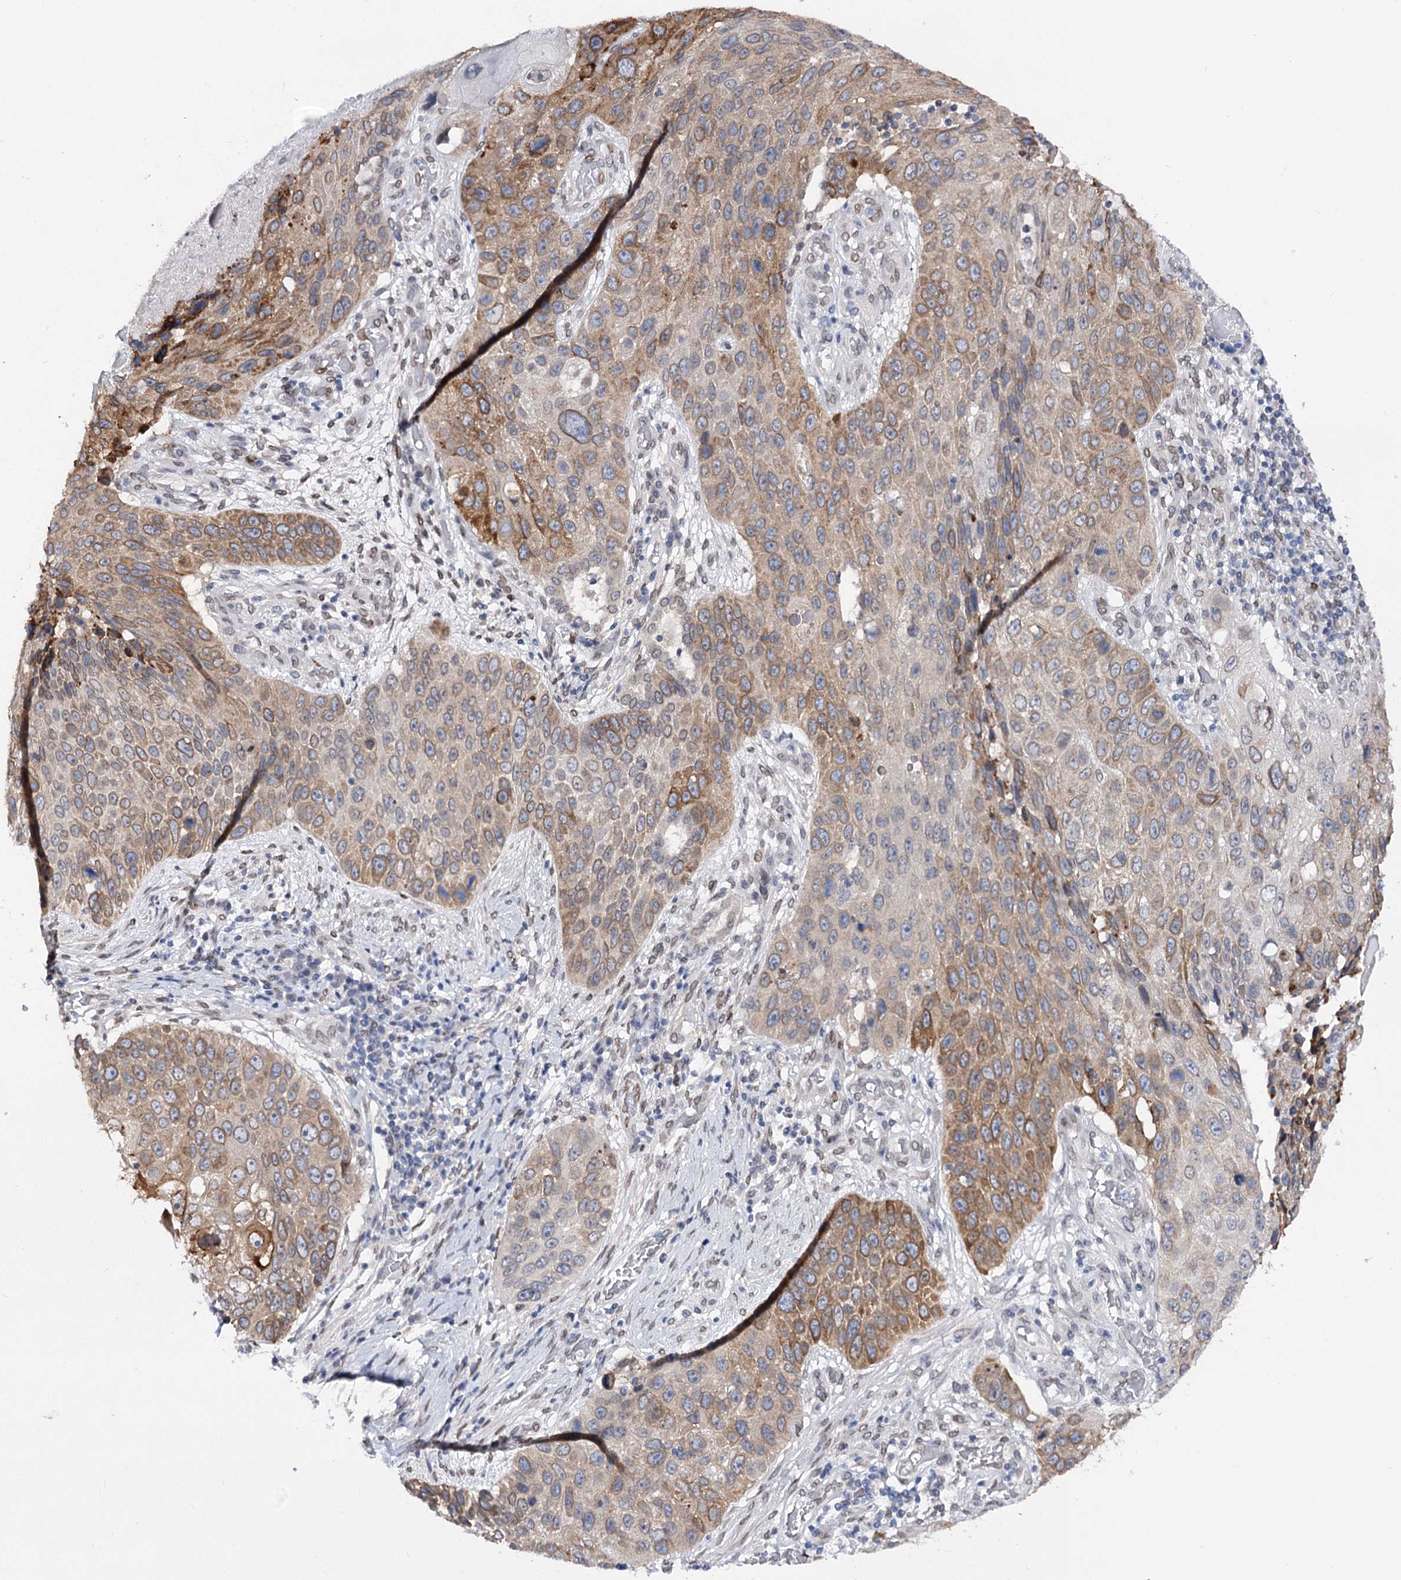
{"staining": {"intensity": "moderate", "quantity": "25%-75%", "location": "cytoplasmic/membranous"}, "tissue": "lung cancer", "cell_type": "Tumor cells", "image_type": "cancer", "snomed": [{"axis": "morphology", "description": "Squamous cell carcinoma, NOS"}, {"axis": "topography", "description": "Lung"}], "caption": "Immunohistochemistry (IHC) of human squamous cell carcinoma (lung) shows medium levels of moderate cytoplasmic/membranous expression in approximately 25%-75% of tumor cells.", "gene": "TMEM201", "patient": {"sex": "male", "age": 61}}